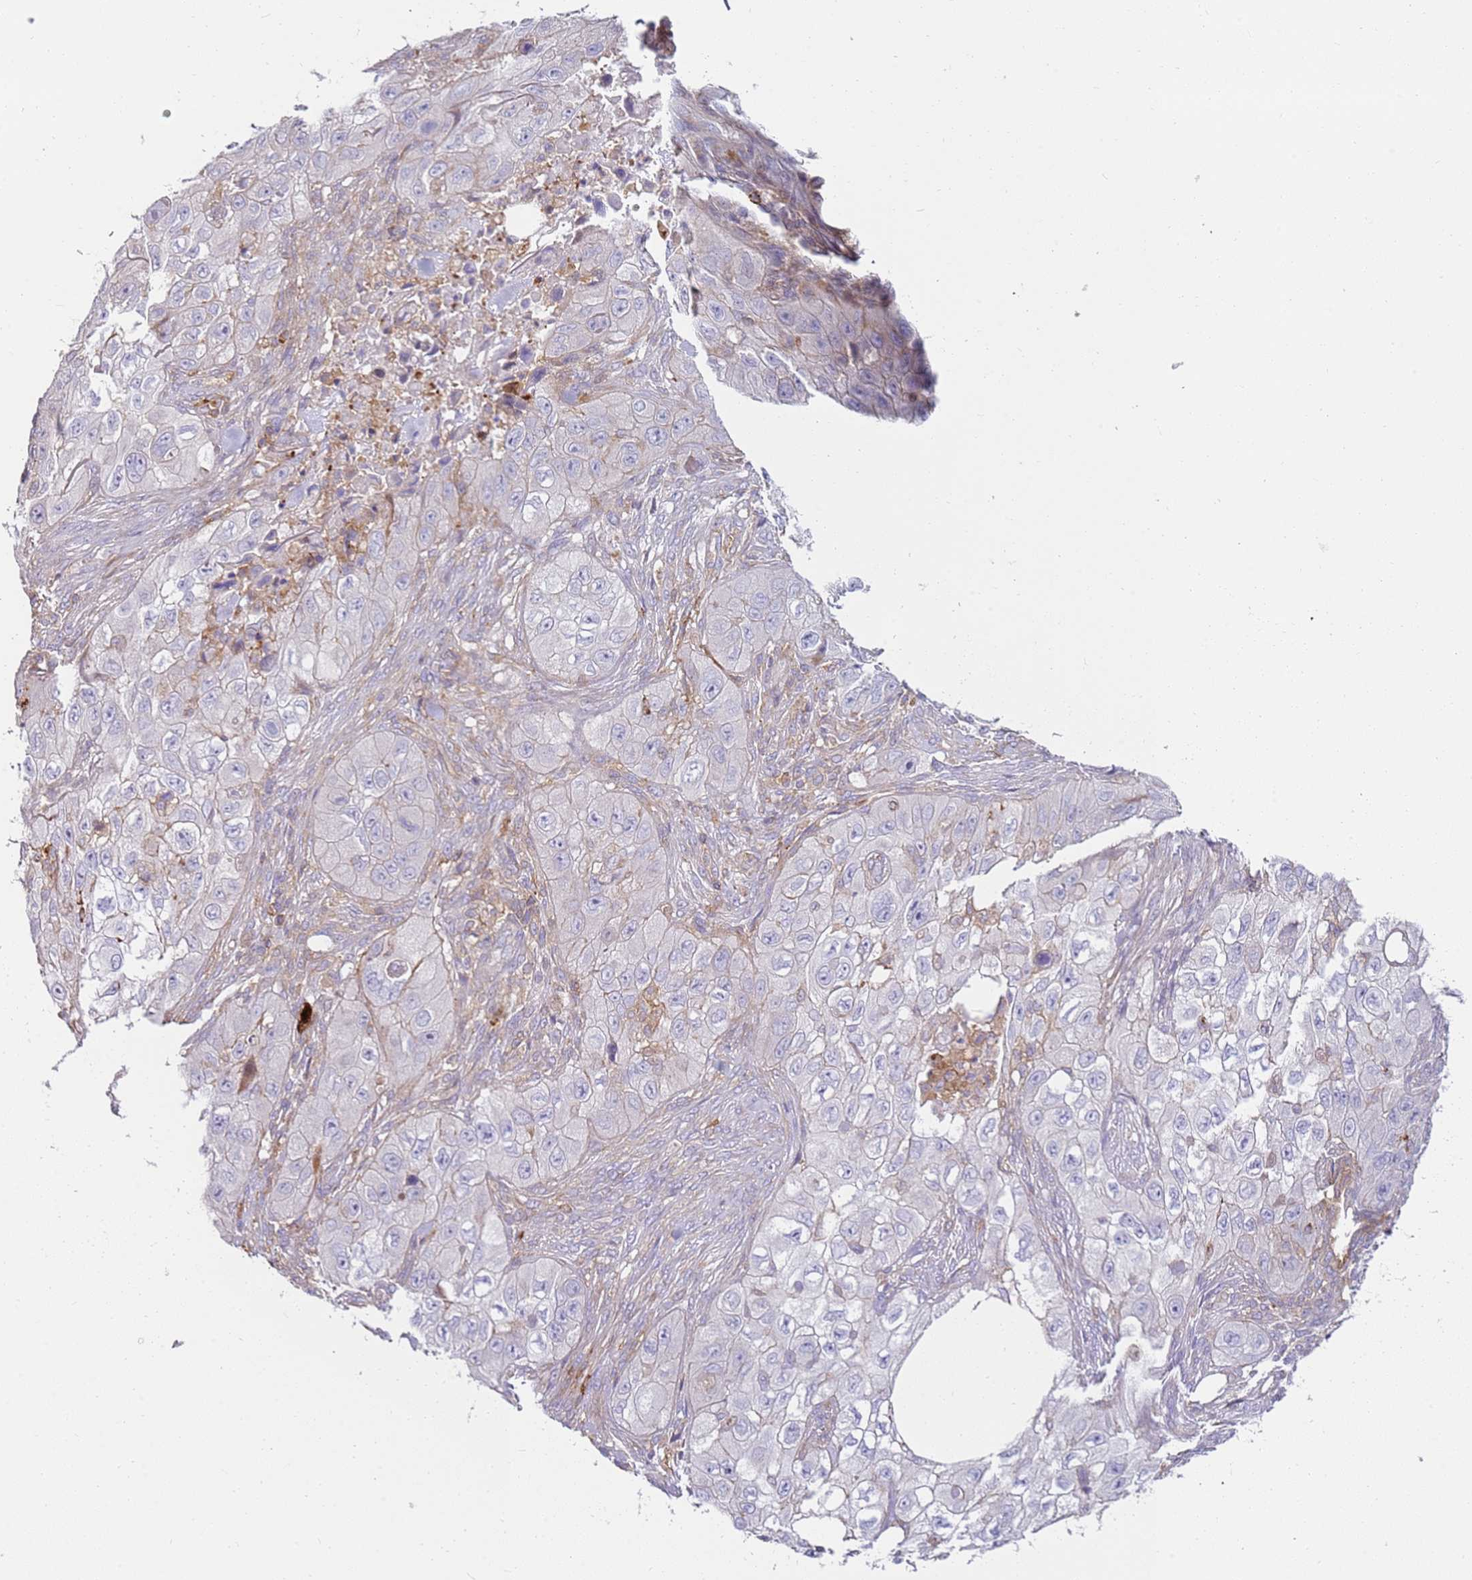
{"staining": {"intensity": "negative", "quantity": "none", "location": "none"}, "tissue": "skin cancer", "cell_type": "Tumor cells", "image_type": "cancer", "snomed": [{"axis": "morphology", "description": "Squamous cell carcinoma, NOS"}, {"axis": "topography", "description": "Skin"}, {"axis": "topography", "description": "Subcutis"}], "caption": "The immunohistochemistry (IHC) histopathology image has no significant staining in tumor cells of skin cancer (squamous cell carcinoma) tissue.", "gene": "FPR1", "patient": {"sex": "male", "age": 73}}